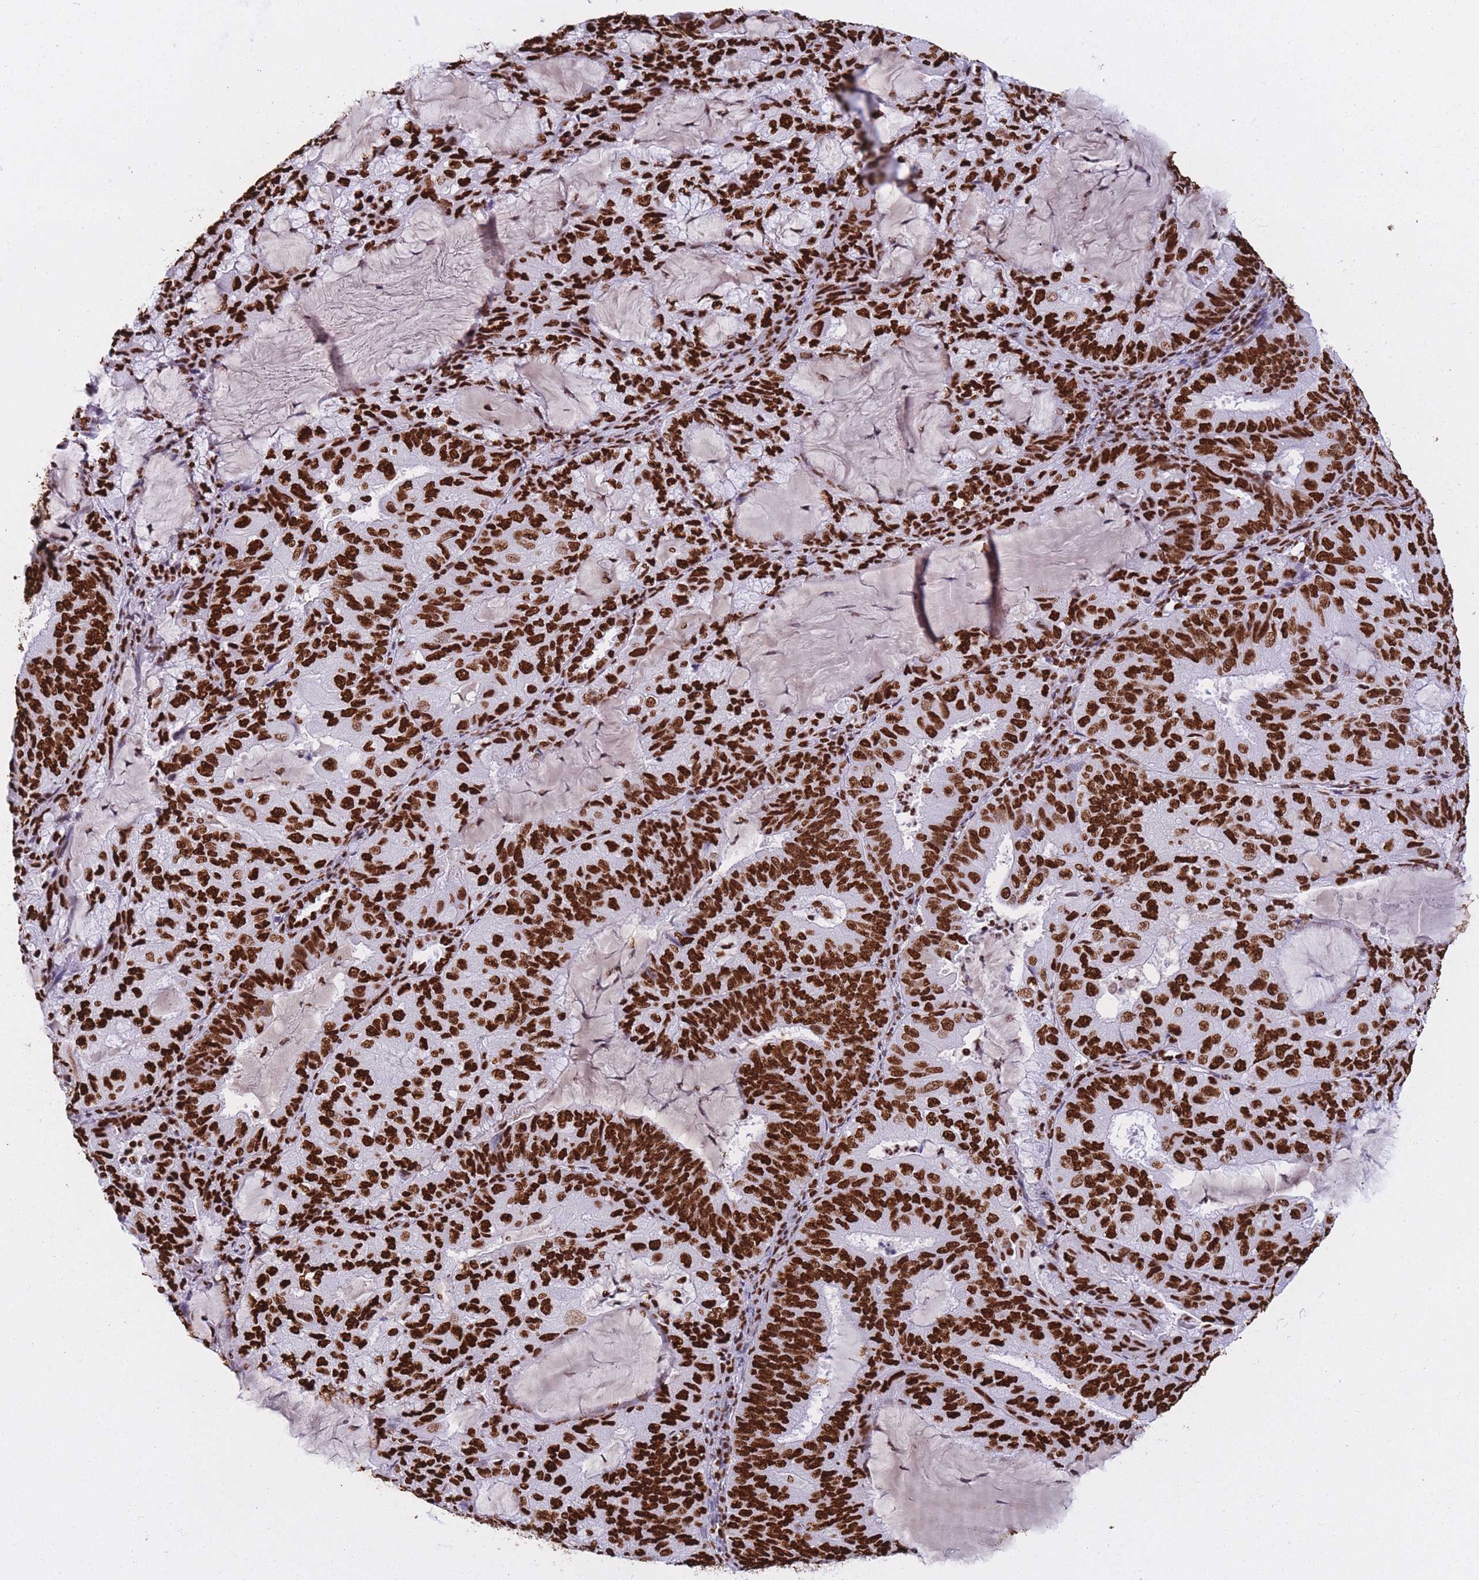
{"staining": {"intensity": "strong", "quantity": ">75%", "location": "nuclear"}, "tissue": "endometrial cancer", "cell_type": "Tumor cells", "image_type": "cancer", "snomed": [{"axis": "morphology", "description": "Adenocarcinoma, NOS"}, {"axis": "topography", "description": "Endometrium"}], "caption": "Adenocarcinoma (endometrial) stained for a protein shows strong nuclear positivity in tumor cells.", "gene": "HNRNPUL1", "patient": {"sex": "female", "age": 81}}